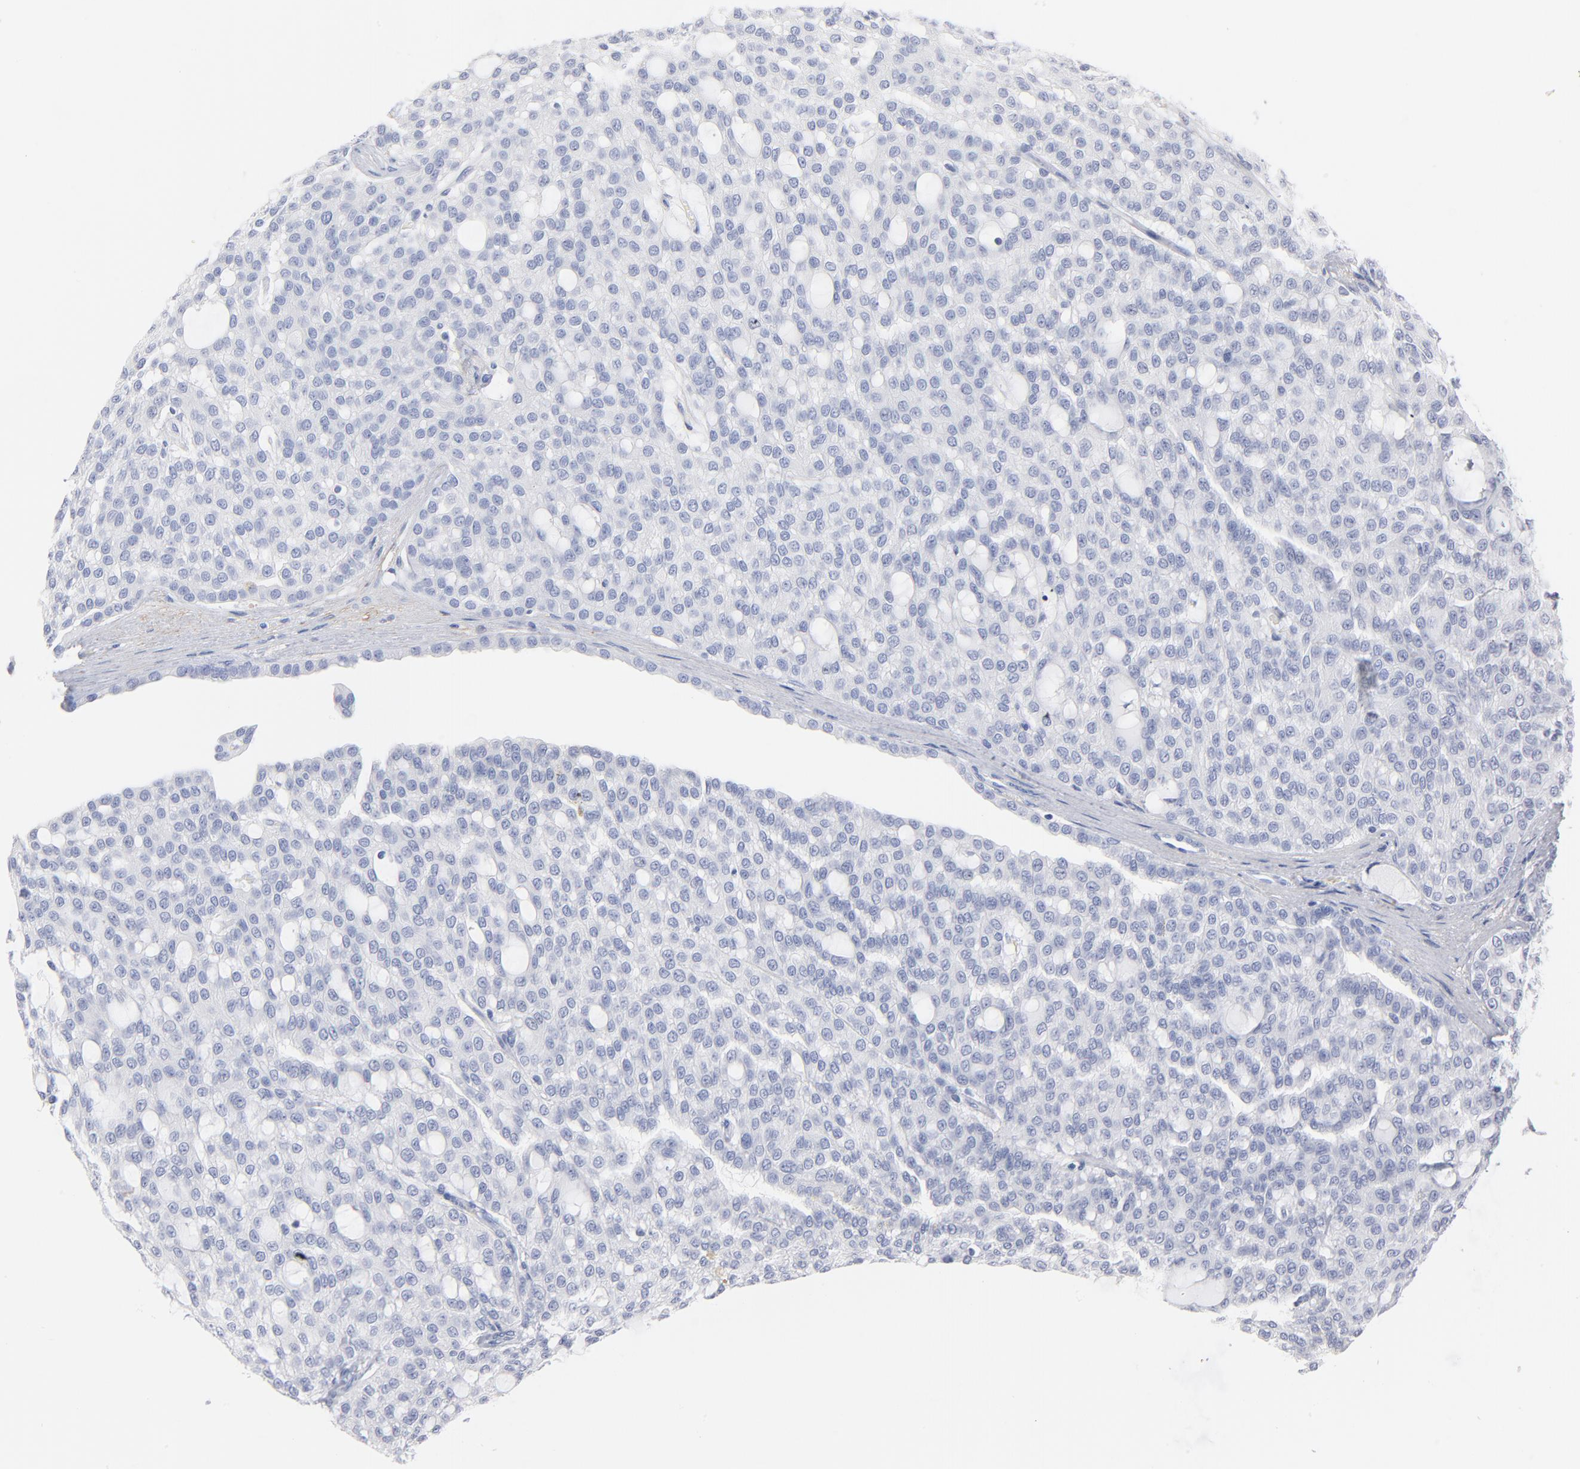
{"staining": {"intensity": "negative", "quantity": "none", "location": "none"}, "tissue": "renal cancer", "cell_type": "Tumor cells", "image_type": "cancer", "snomed": [{"axis": "morphology", "description": "Adenocarcinoma, NOS"}, {"axis": "topography", "description": "Kidney"}], "caption": "DAB (3,3'-diaminobenzidine) immunohistochemical staining of human renal cancer displays no significant expression in tumor cells.", "gene": "AGTR1", "patient": {"sex": "male", "age": 63}}